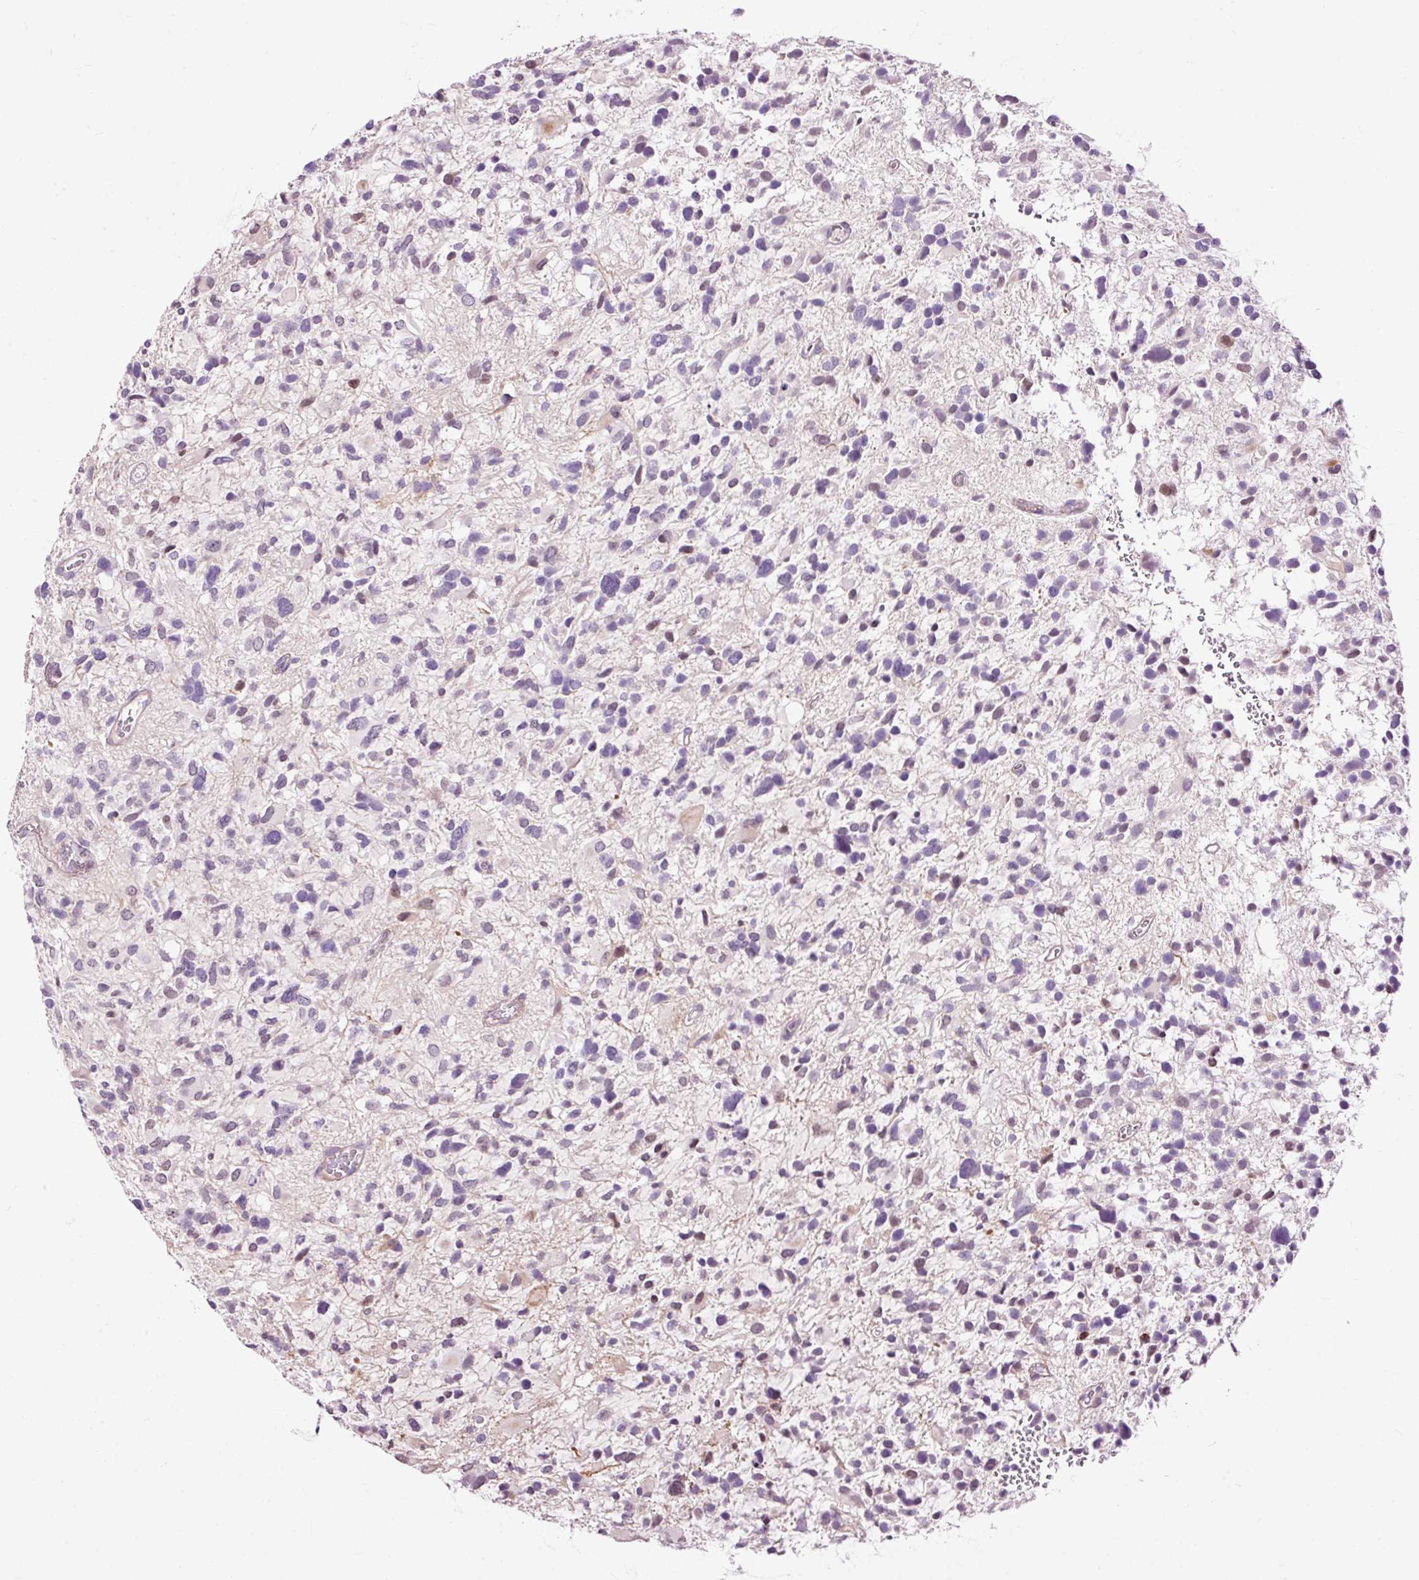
{"staining": {"intensity": "negative", "quantity": "none", "location": "none"}, "tissue": "glioma", "cell_type": "Tumor cells", "image_type": "cancer", "snomed": [{"axis": "morphology", "description": "Glioma, malignant, High grade"}, {"axis": "topography", "description": "Brain"}], "caption": "Immunohistochemistry micrograph of neoplastic tissue: human glioma stained with DAB (3,3'-diaminobenzidine) shows no significant protein staining in tumor cells.", "gene": "FCRL4", "patient": {"sex": "female", "age": 11}}